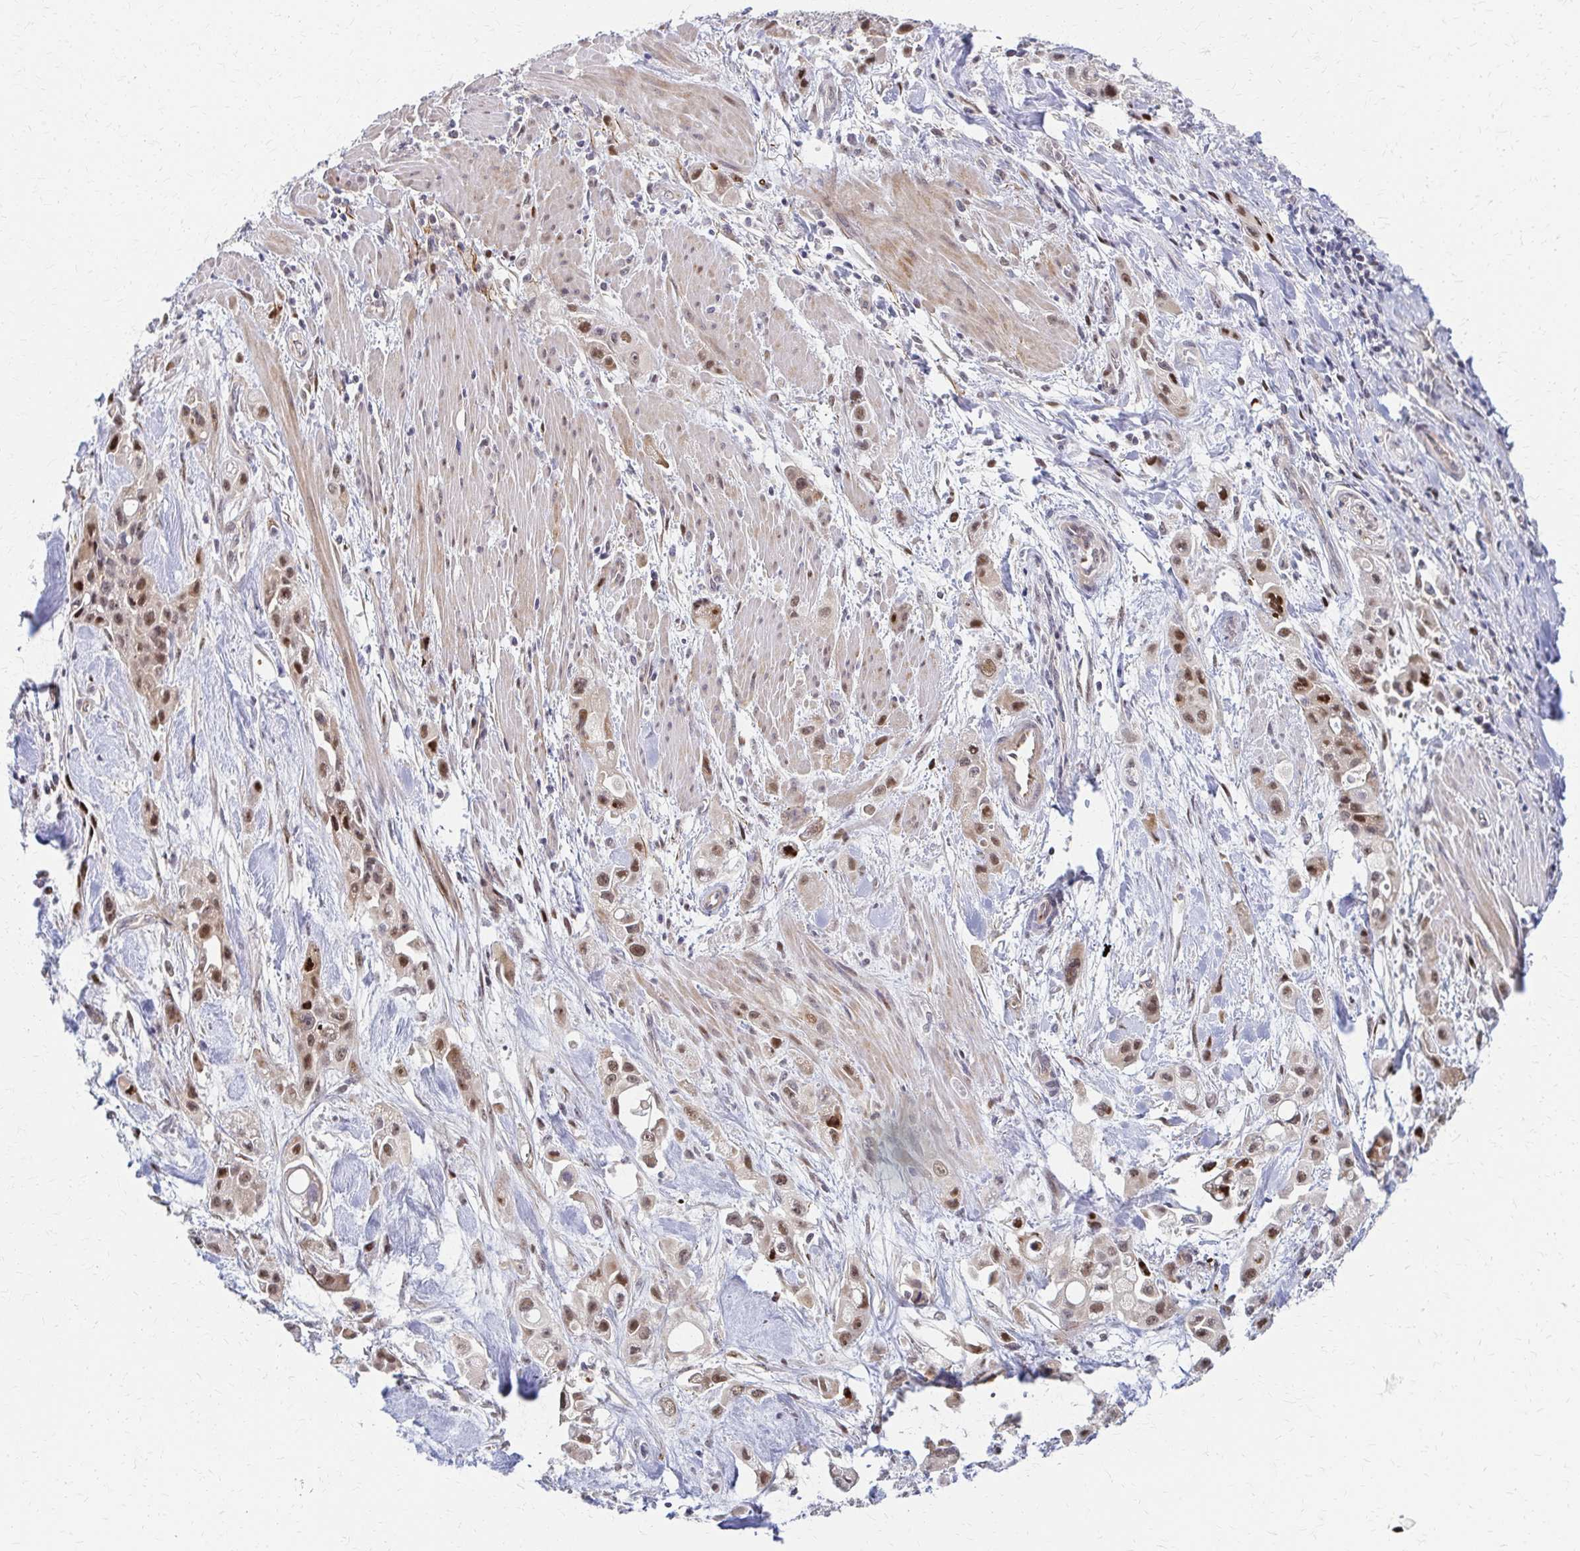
{"staining": {"intensity": "moderate", "quantity": ">75%", "location": "nuclear"}, "tissue": "pancreatic cancer", "cell_type": "Tumor cells", "image_type": "cancer", "snomed": [{"axis": "morphology", "description": "Adenocarcinoma, NOS"}, {"axis": "topography", "description": "Pancreas"}], "caption": "A high-resolution photomicrograph shows IHC staining of pancreatic adenocarcinoma, which reveals moderate nuclear staining in approximately >75% of tumor cells.", "gene": "PSMD7", "patient": {"sex": "female", "age": 66}}